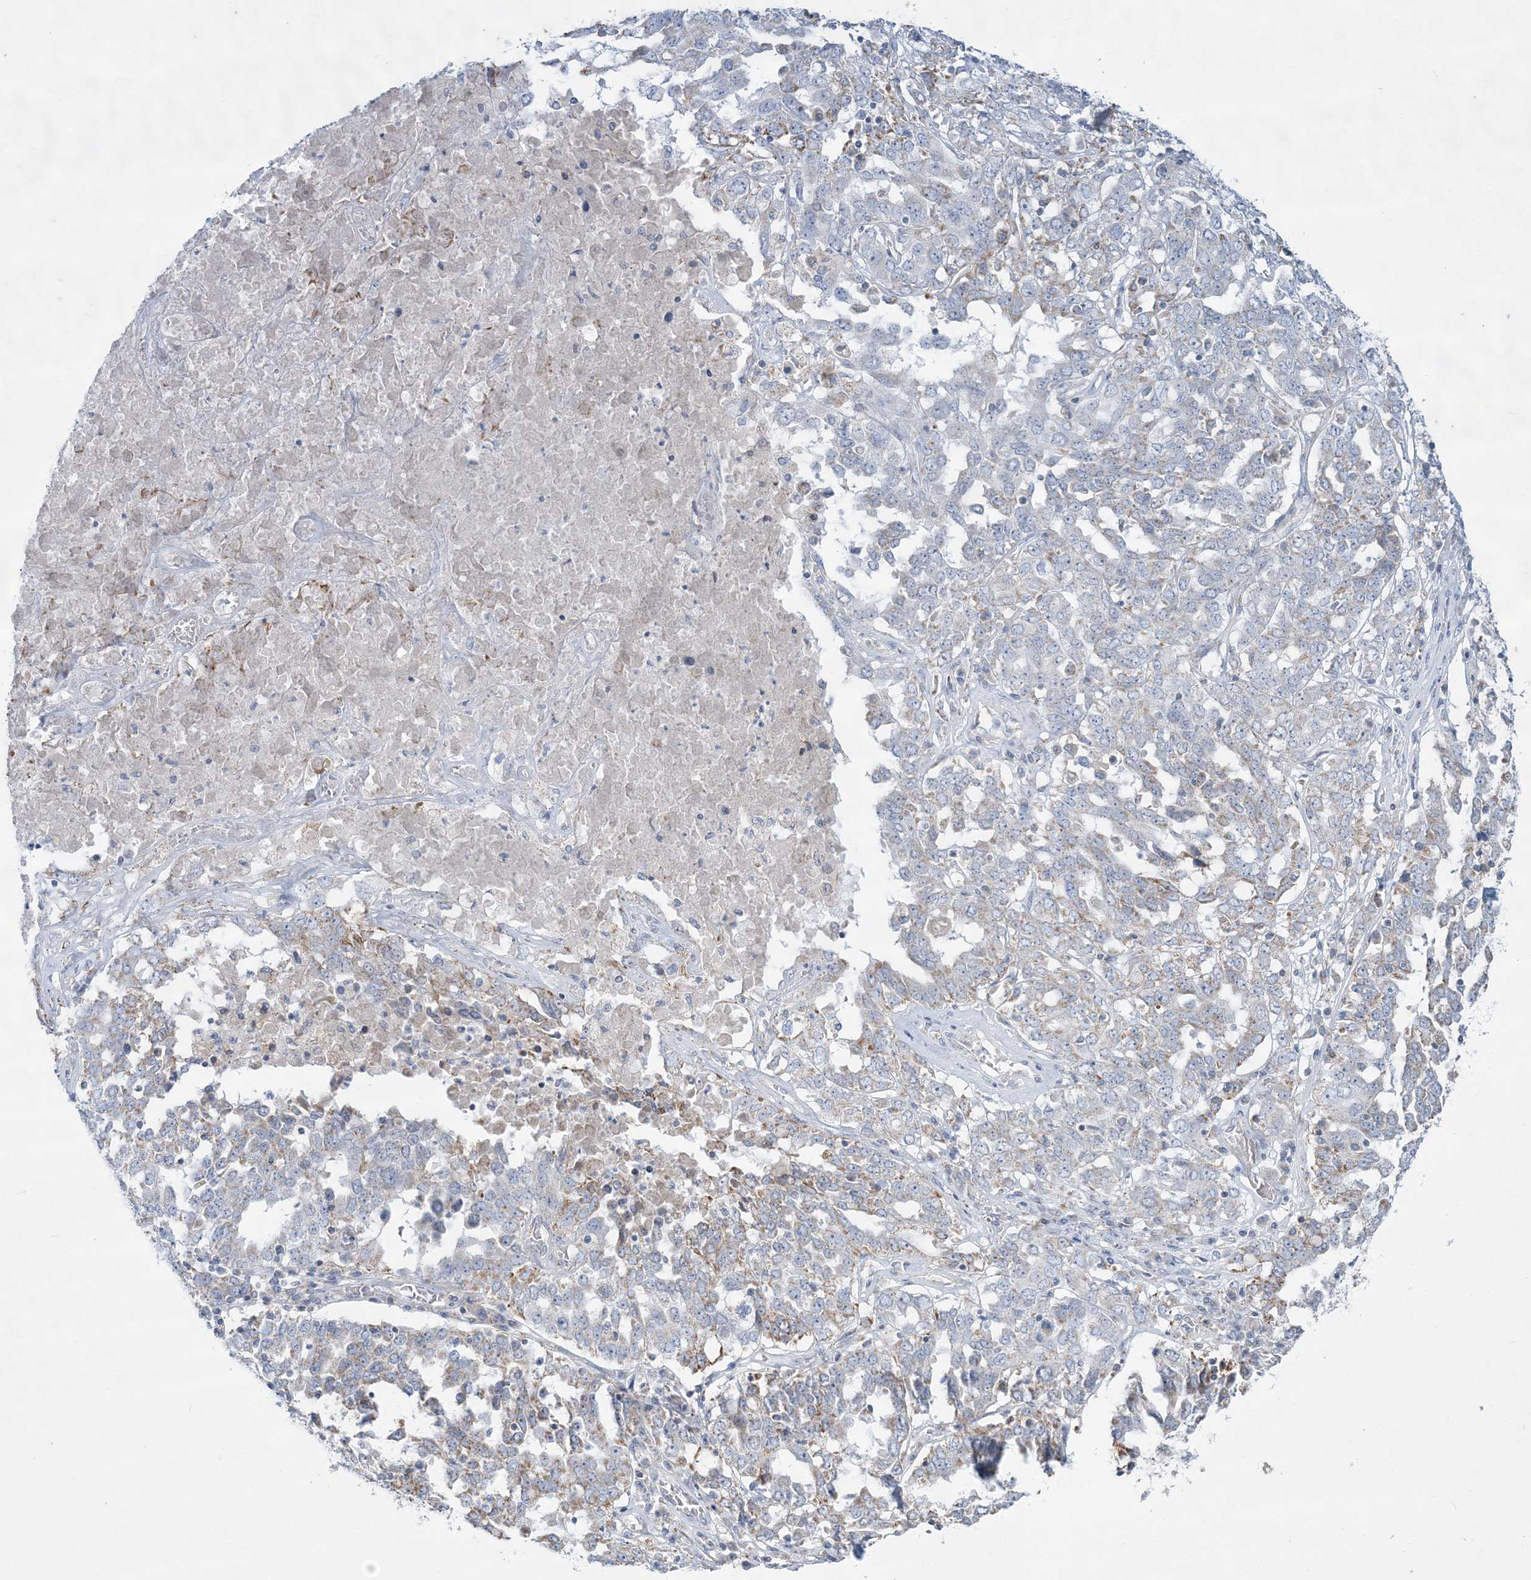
{"staining": {"intensity": "weak", "quantity": "<25%", "location": "cytoplasmic/membranous"}, "tissue": "ovarian cancer", "cell_type": "Tumor cells", "image_type": "cancer", "snomed": [{"axis": "morphology", "description": "Carcinoma, endometroid"}, {"axis": "topography", "description": "Ovary"}], "caption": "DAB immunohistochemical staining of ovarian cancer (endometroid carcinoma) displays no significant expression in tumor cells.", "gene": "TBC1D7", "patient": {"sex": "female", "age": 62}}